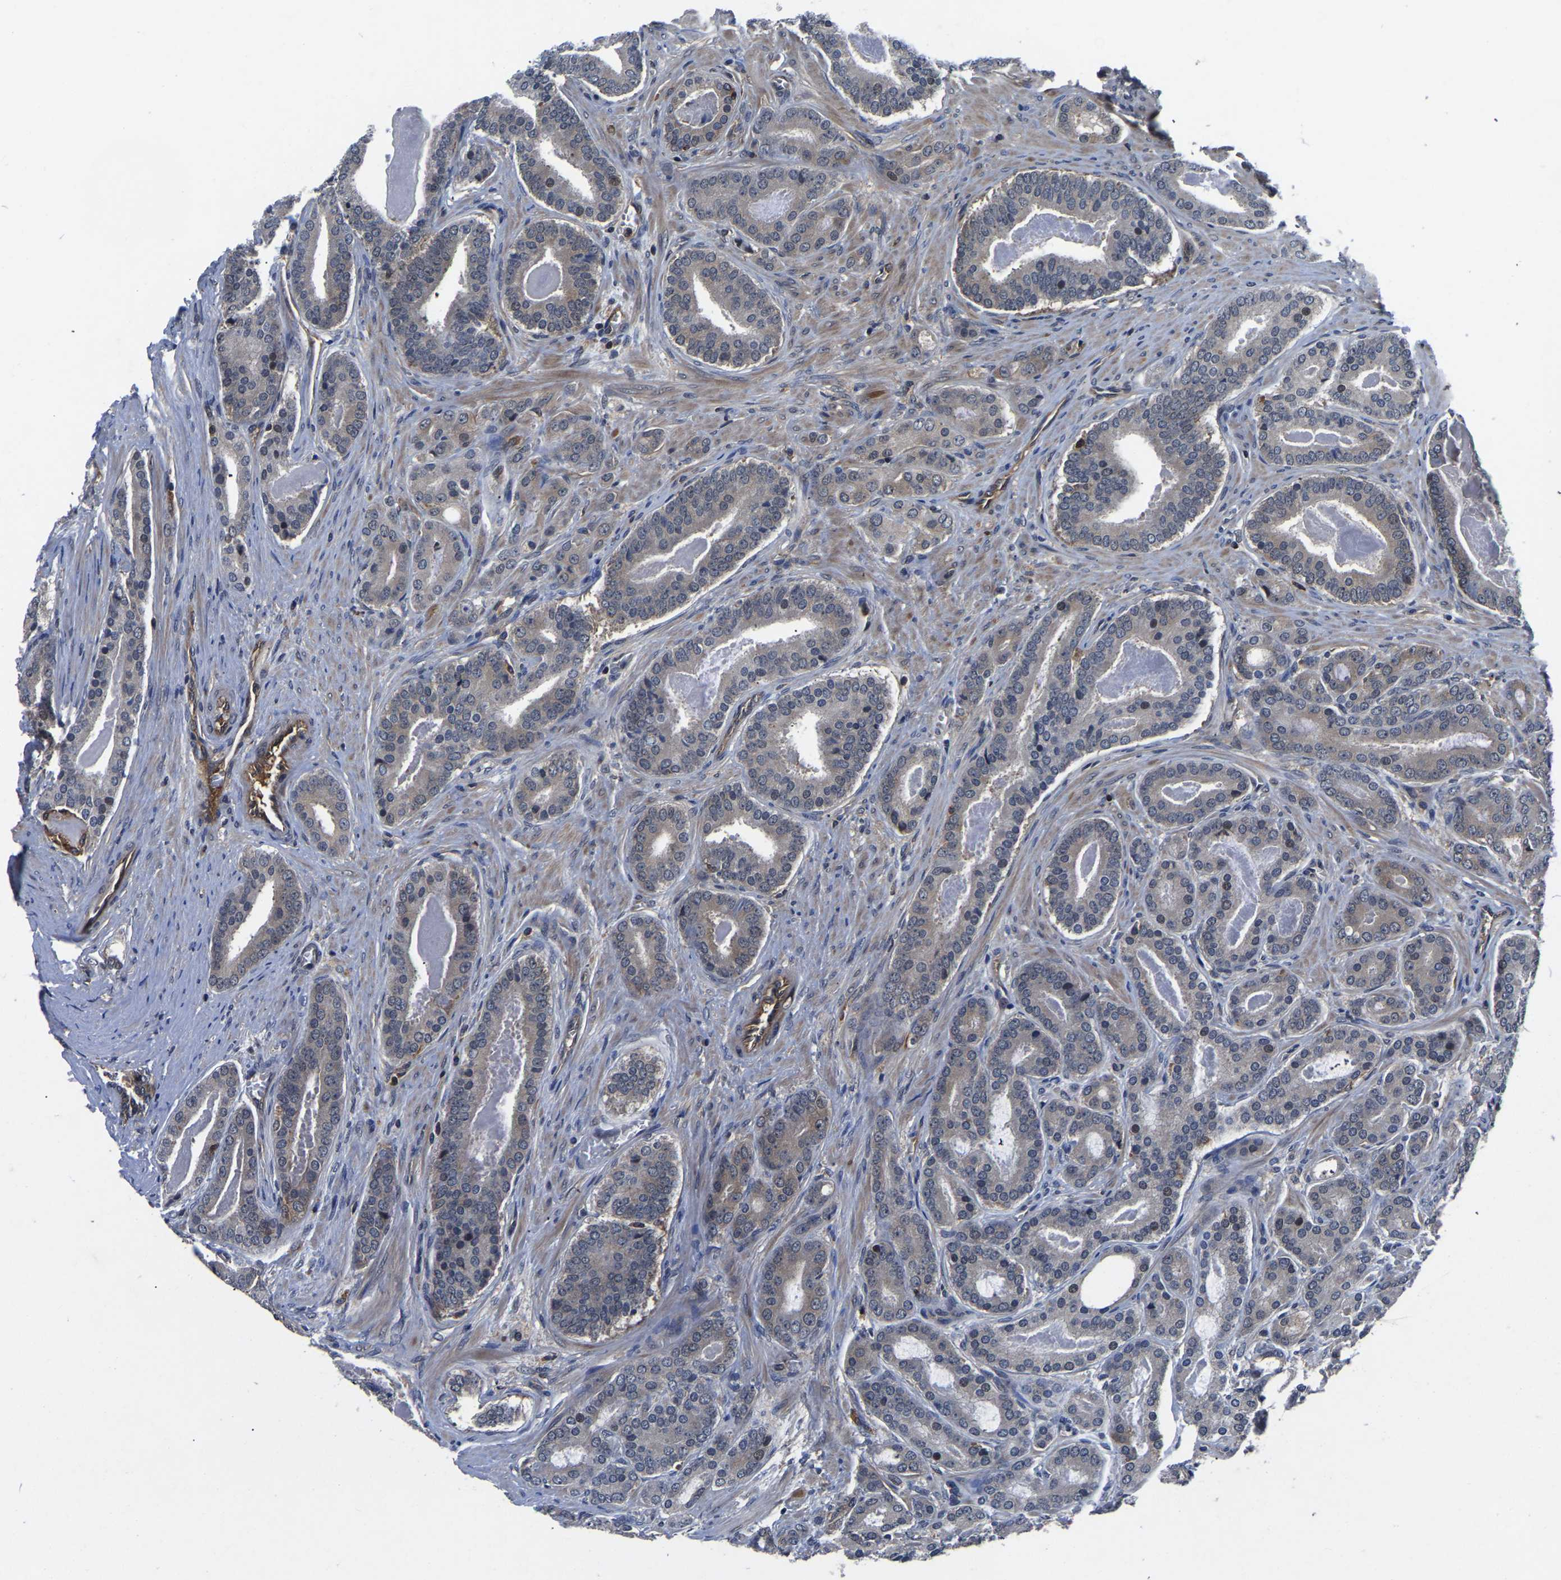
{"staining": {"intensity": "weak", "quantity": "25%-75%", "location": "cytoplasmic/membranous"}, "tissue": "prostate cancer", "cell_type": "Tumor cells", "image_type": "cancer", "snomed": [{"axis": "morphology", "description": "Adenocarcinoma, High grade"}, {"axis": "topography", "description": "Prostate"}], "caption": "This histopathology image exhibits immunohistochemistry (IHC) staining of prostate cancer, with low weak cytoplasmic/membranous staining in about 25%-75% of tumor cells.", "gene": "FGD5", "patient": {"sex": "male", "age": 60}}